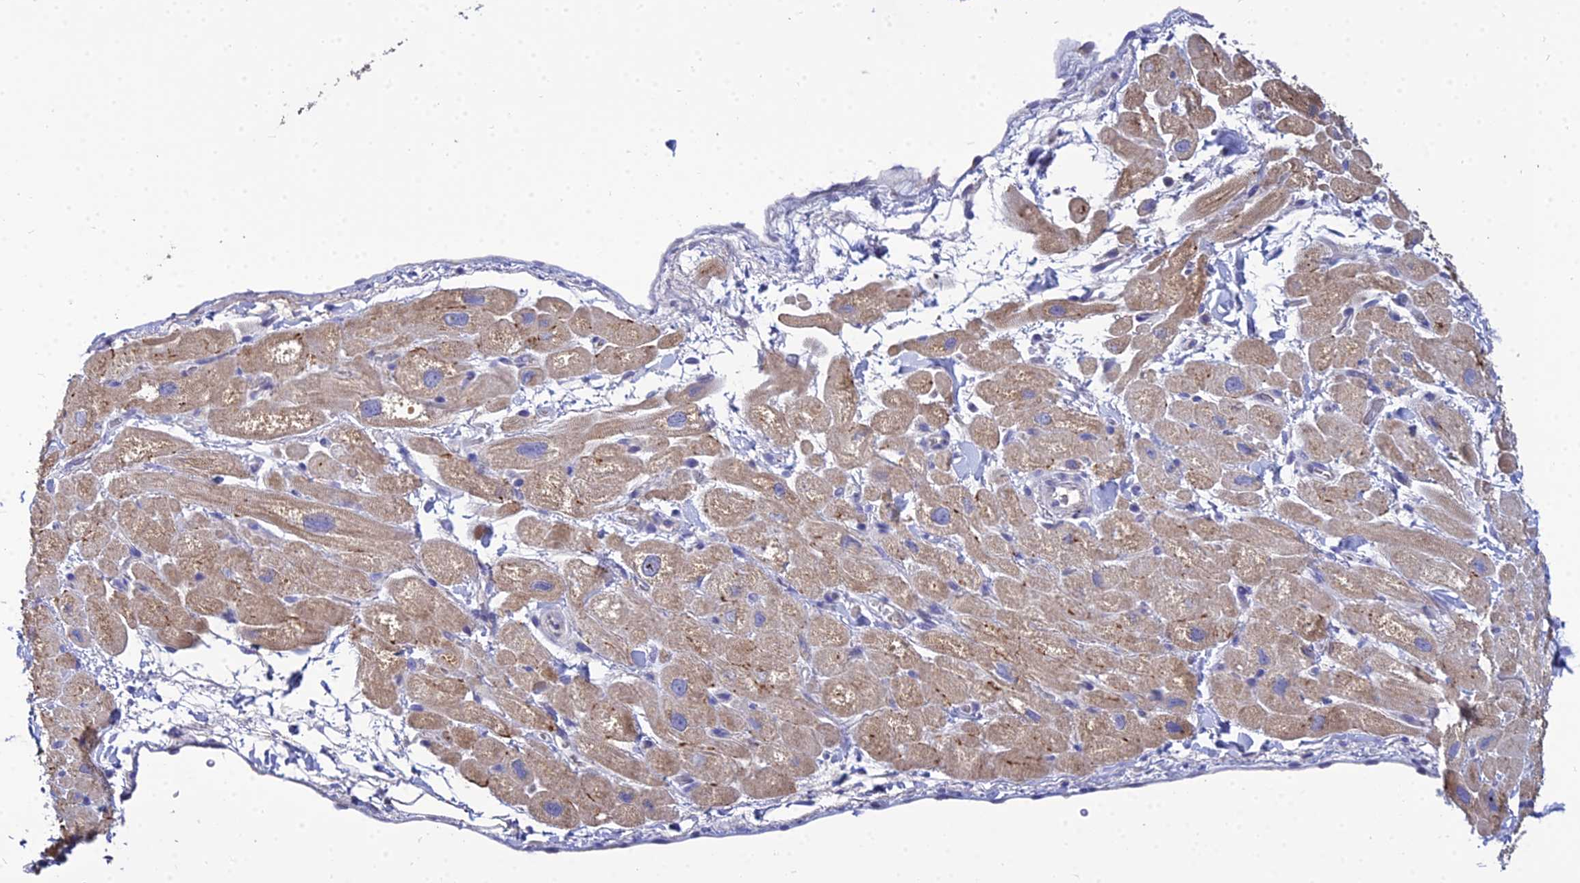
{"staining": {"intensity": "moderate", "quantity": "25%-75%", "location": "cytoplasmic/membranous"}, "tissue": "heart muscle", "cell_type": "Cardiomyocytes", "image_type": "normal", "snomed": [{"axis": "morphology", "description": "Normal tissue, NOS"}, {"axis": "topography", "description": "Heart"}], "caption": "Immunohistochemistry staining of unremarkable heart muscle, which reveals medium levels of moderate cytoplasmic/membranous positivity in approximately 25%-75% of cardiomyocytes indicating moderate cytoplasmic/membranous protein expression. The staining was performed using DAB (brown) for protein detection and nuclei were counterstained in hematoxylin (blue).", "gene": "ZXDA", "patient": {"sex": "male", "age": 65}}